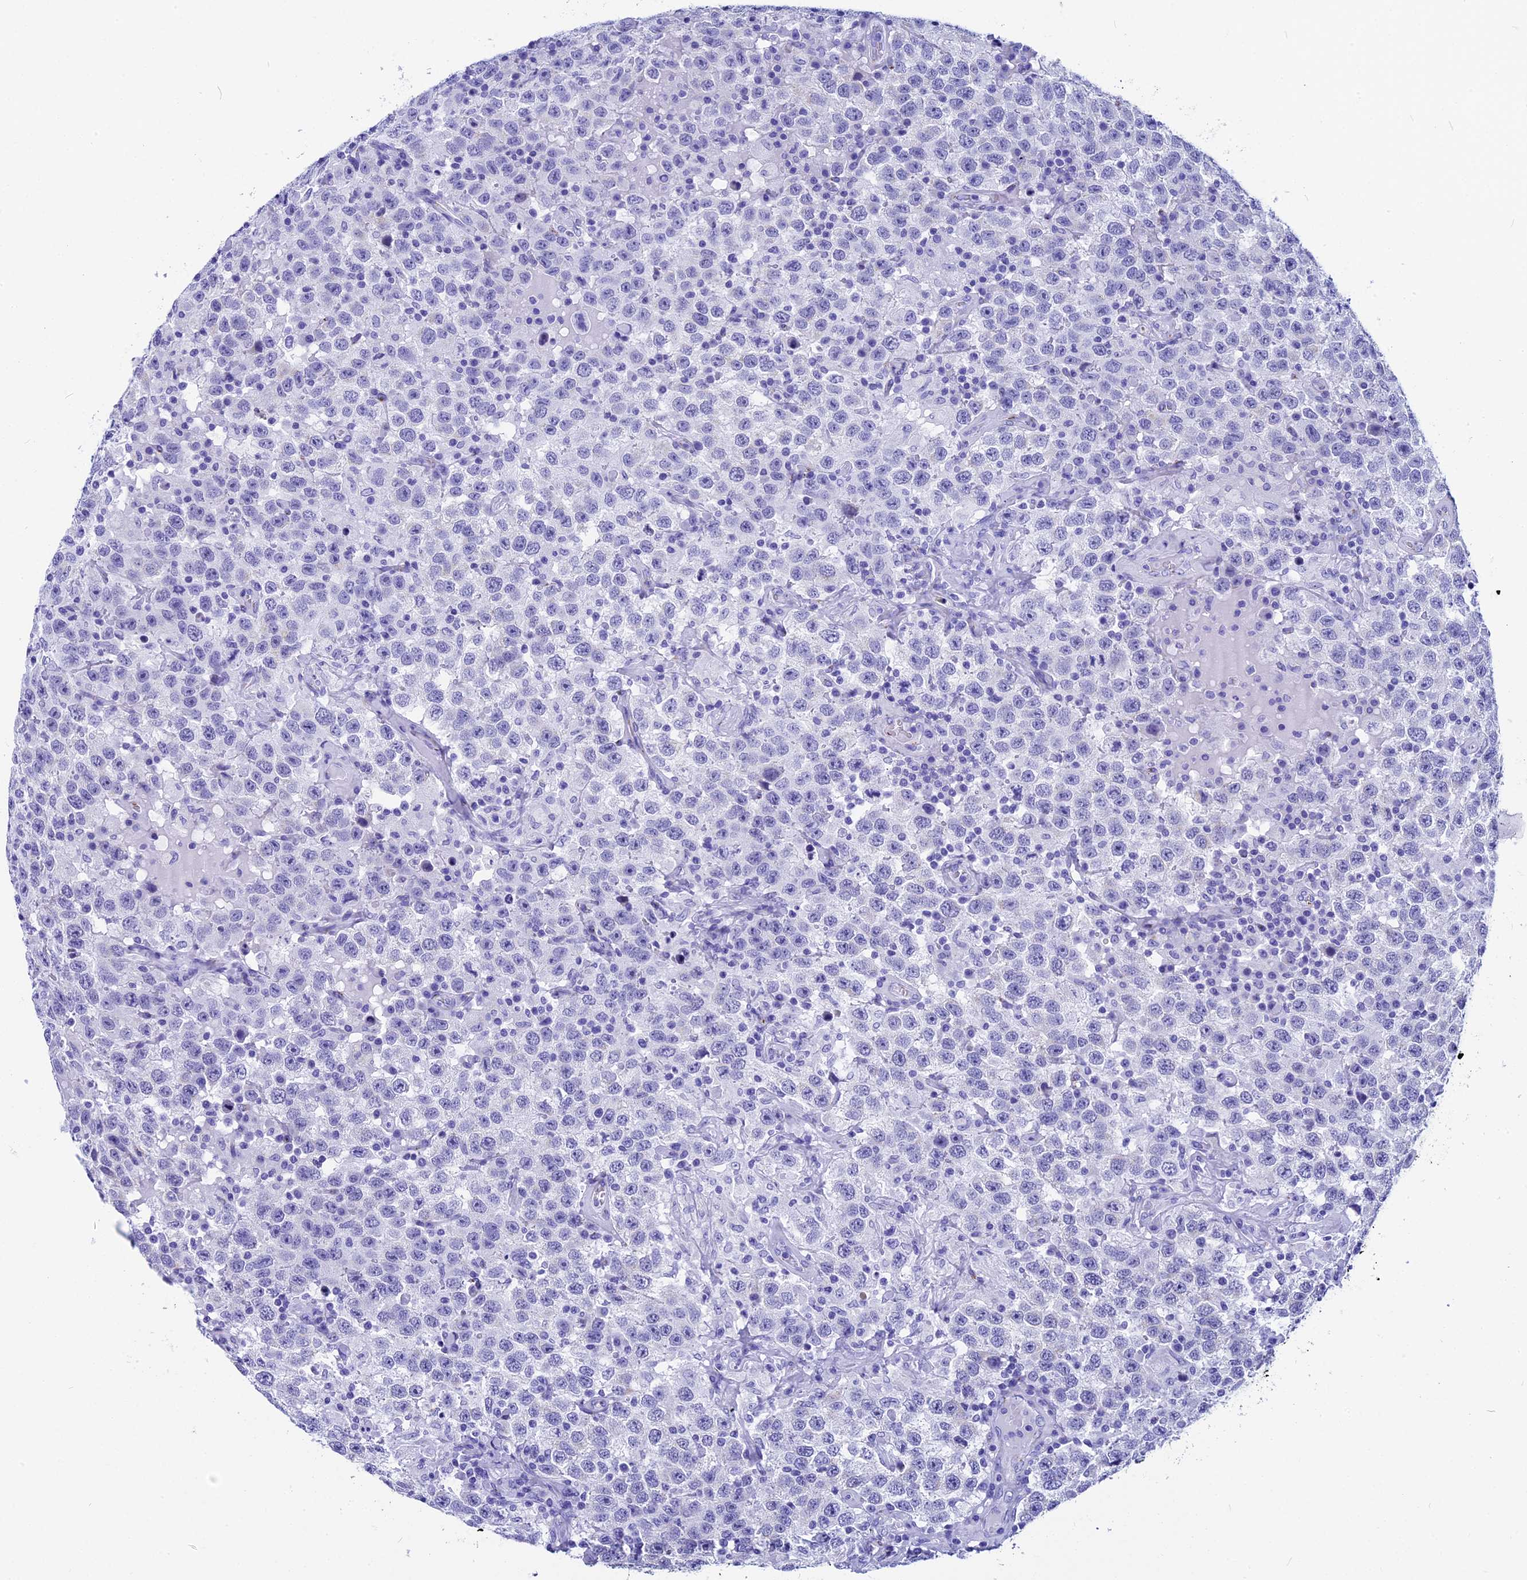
{"staining": {"intensity": "negative", "quantity": "none", "location": "none"}, "tissue": "testis cancer", "cell_type": "Tumor cells", "image_type": "cancer", "snomed": [{"axis": "morphology", "description": "Seminoma, NOS"}, {"axis": "topography", "description": "Testis"}], "caption": "A high-resolution micrograph shows immunohistochemistry staining of testis cancer (seminoma), which displays no significant expression in tumor cells. Nuclei are stained in blue.", "gene": "AP3B2", "patient": {"sex": "male", "age": 41}}